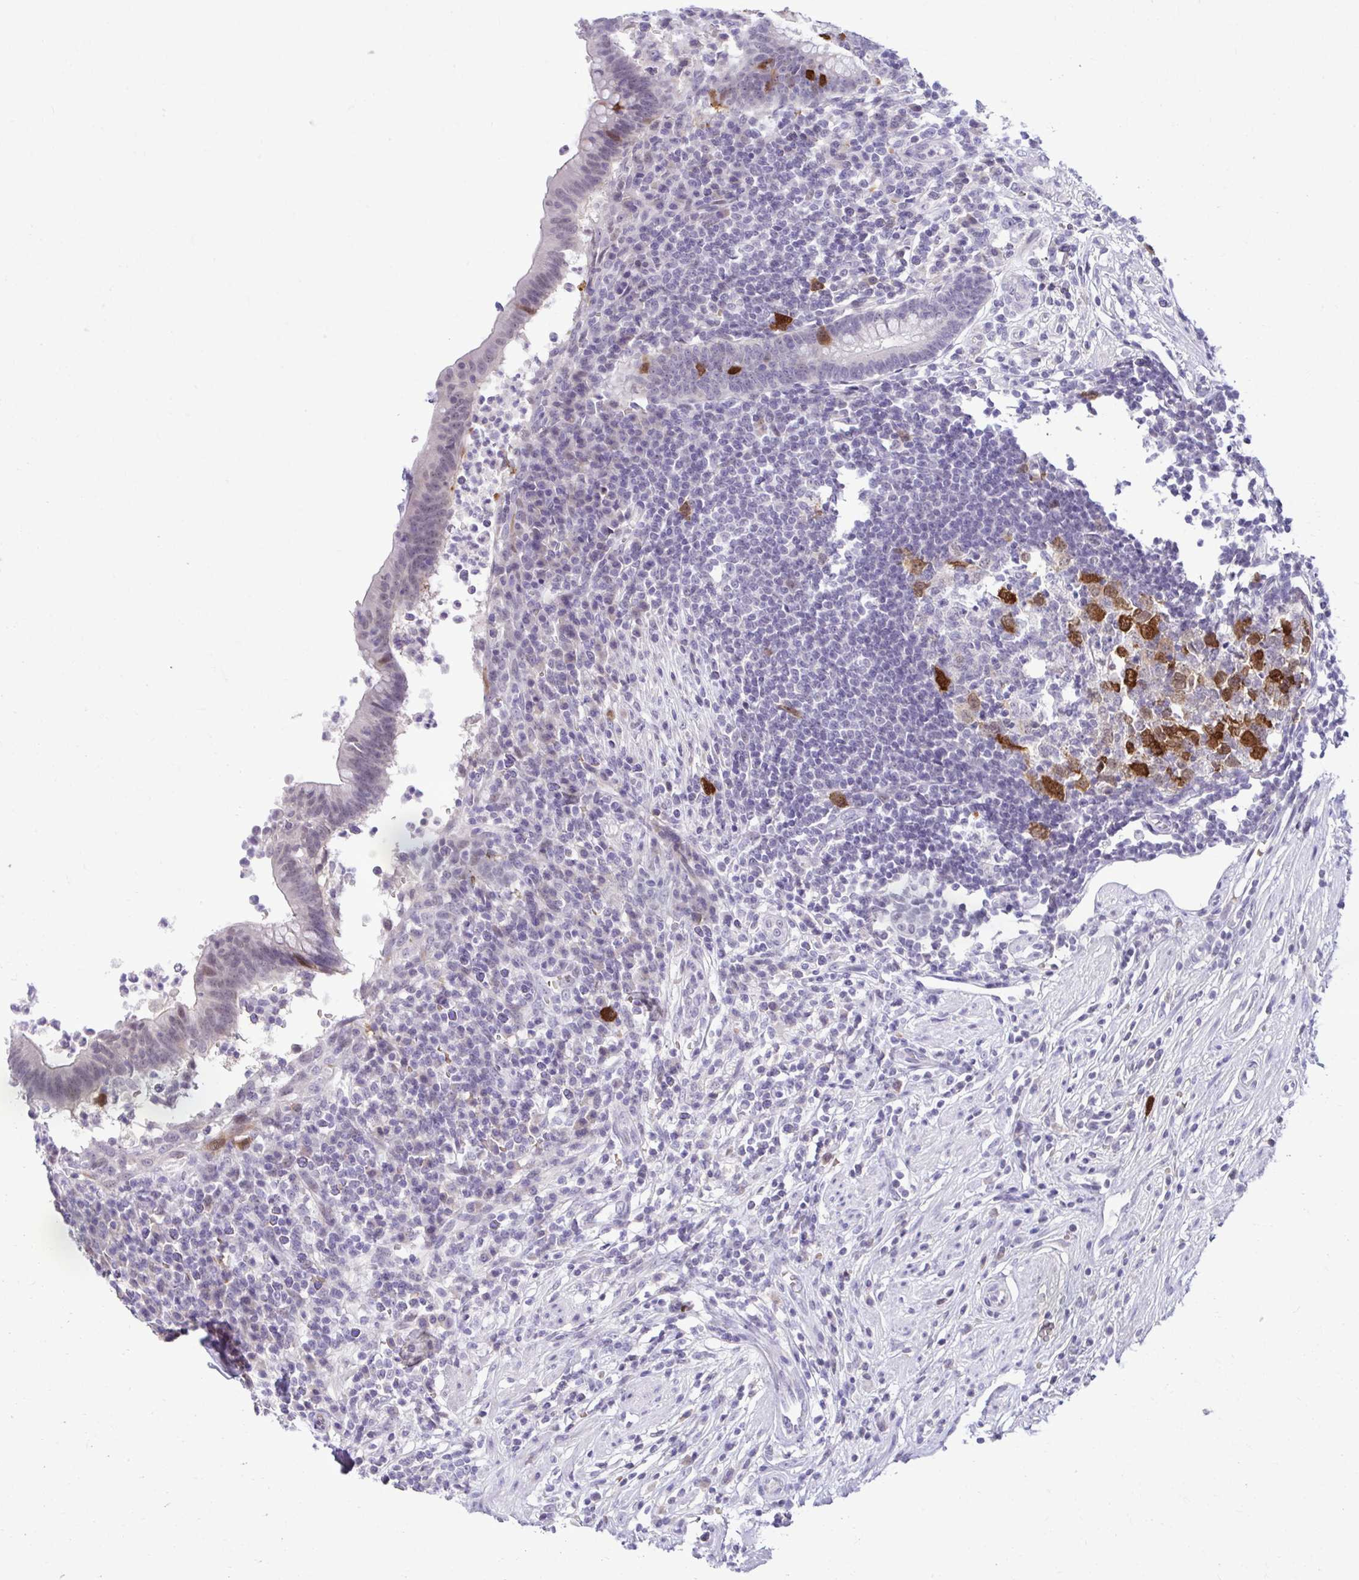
{"staining": {"intensity": "strong", "quantity": "25%-75%", "location": "cytoplasmic/membranous"}, "tissue": "appendix", "cell_type": "Glandular cells", "image_type": "normal", "snomed": [{"axis": "morphology", "description": "Normal tissue, NOS"}, {"axis": "topography", "description": "Appendix"}], "caption": "DAB immunohistochemical staining of unremarkable human appendix displays strong cytoplasmic/membranous protein expression in about 25%-75% of glandular cells. The protein is shown in brown color, while the nuclei are stained blue.", "gene": "CDC20", "patient": {"sex": "female", "age": 56}}